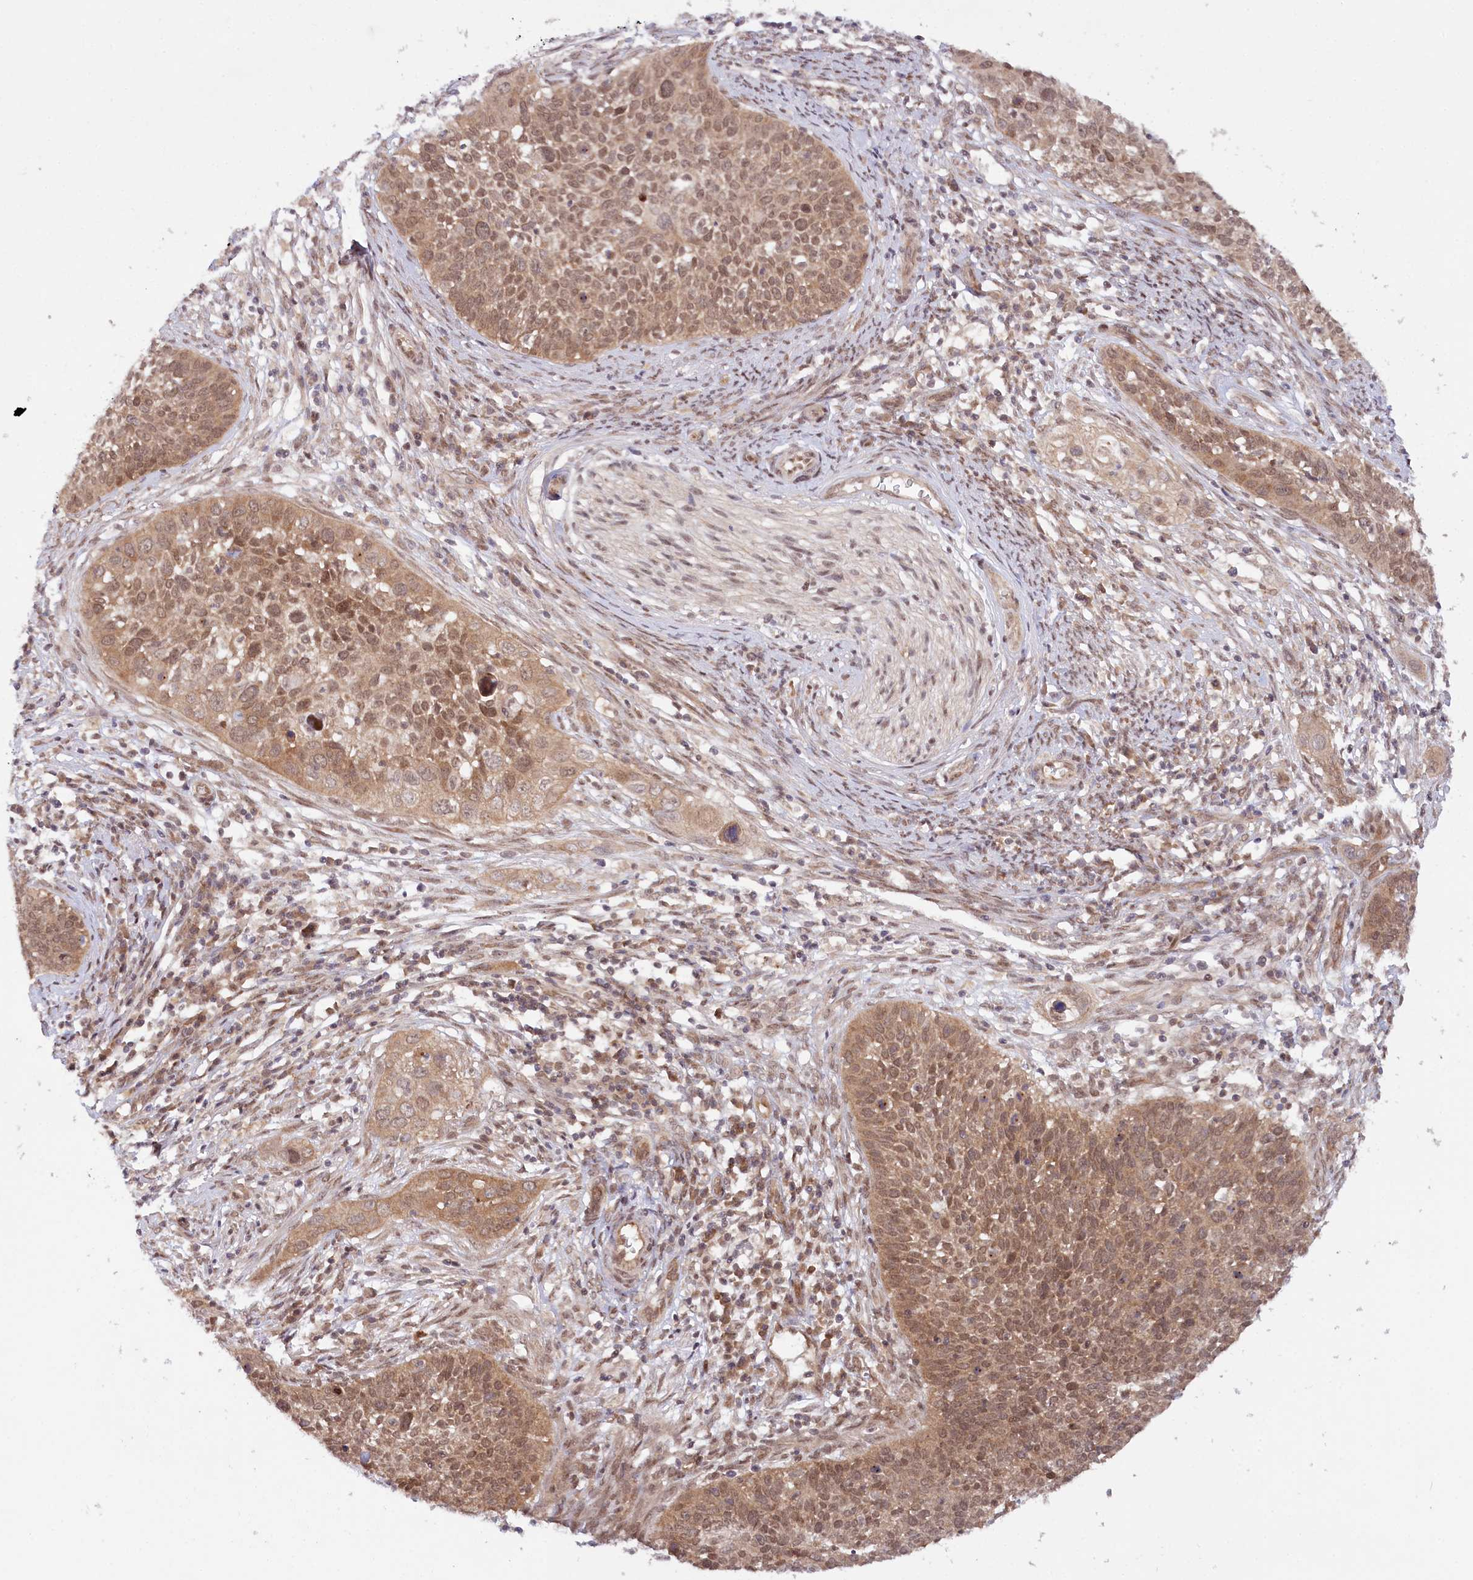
{"staining": {"intensity": "moderate", "quantity": ">75%", "location": "cytoplasmic/membranous,nuclear"}, "tissue": "cervical cancer", "cell_type": "Tumor cells", "image_type": "cancer", "snomed": [{"axis": "morphology", "description": "Squamous cell carcinoma, NOS"}, {"axis": "topography", "description": "Cervix"}], "caption": "Moderate cytoplasmic/membranous and nuclear positivity is seen in approximately >75% of tumor cells in cervical cancer.", "gene": "CCDC65", "patient": {"sex": "female", "age": 34}}